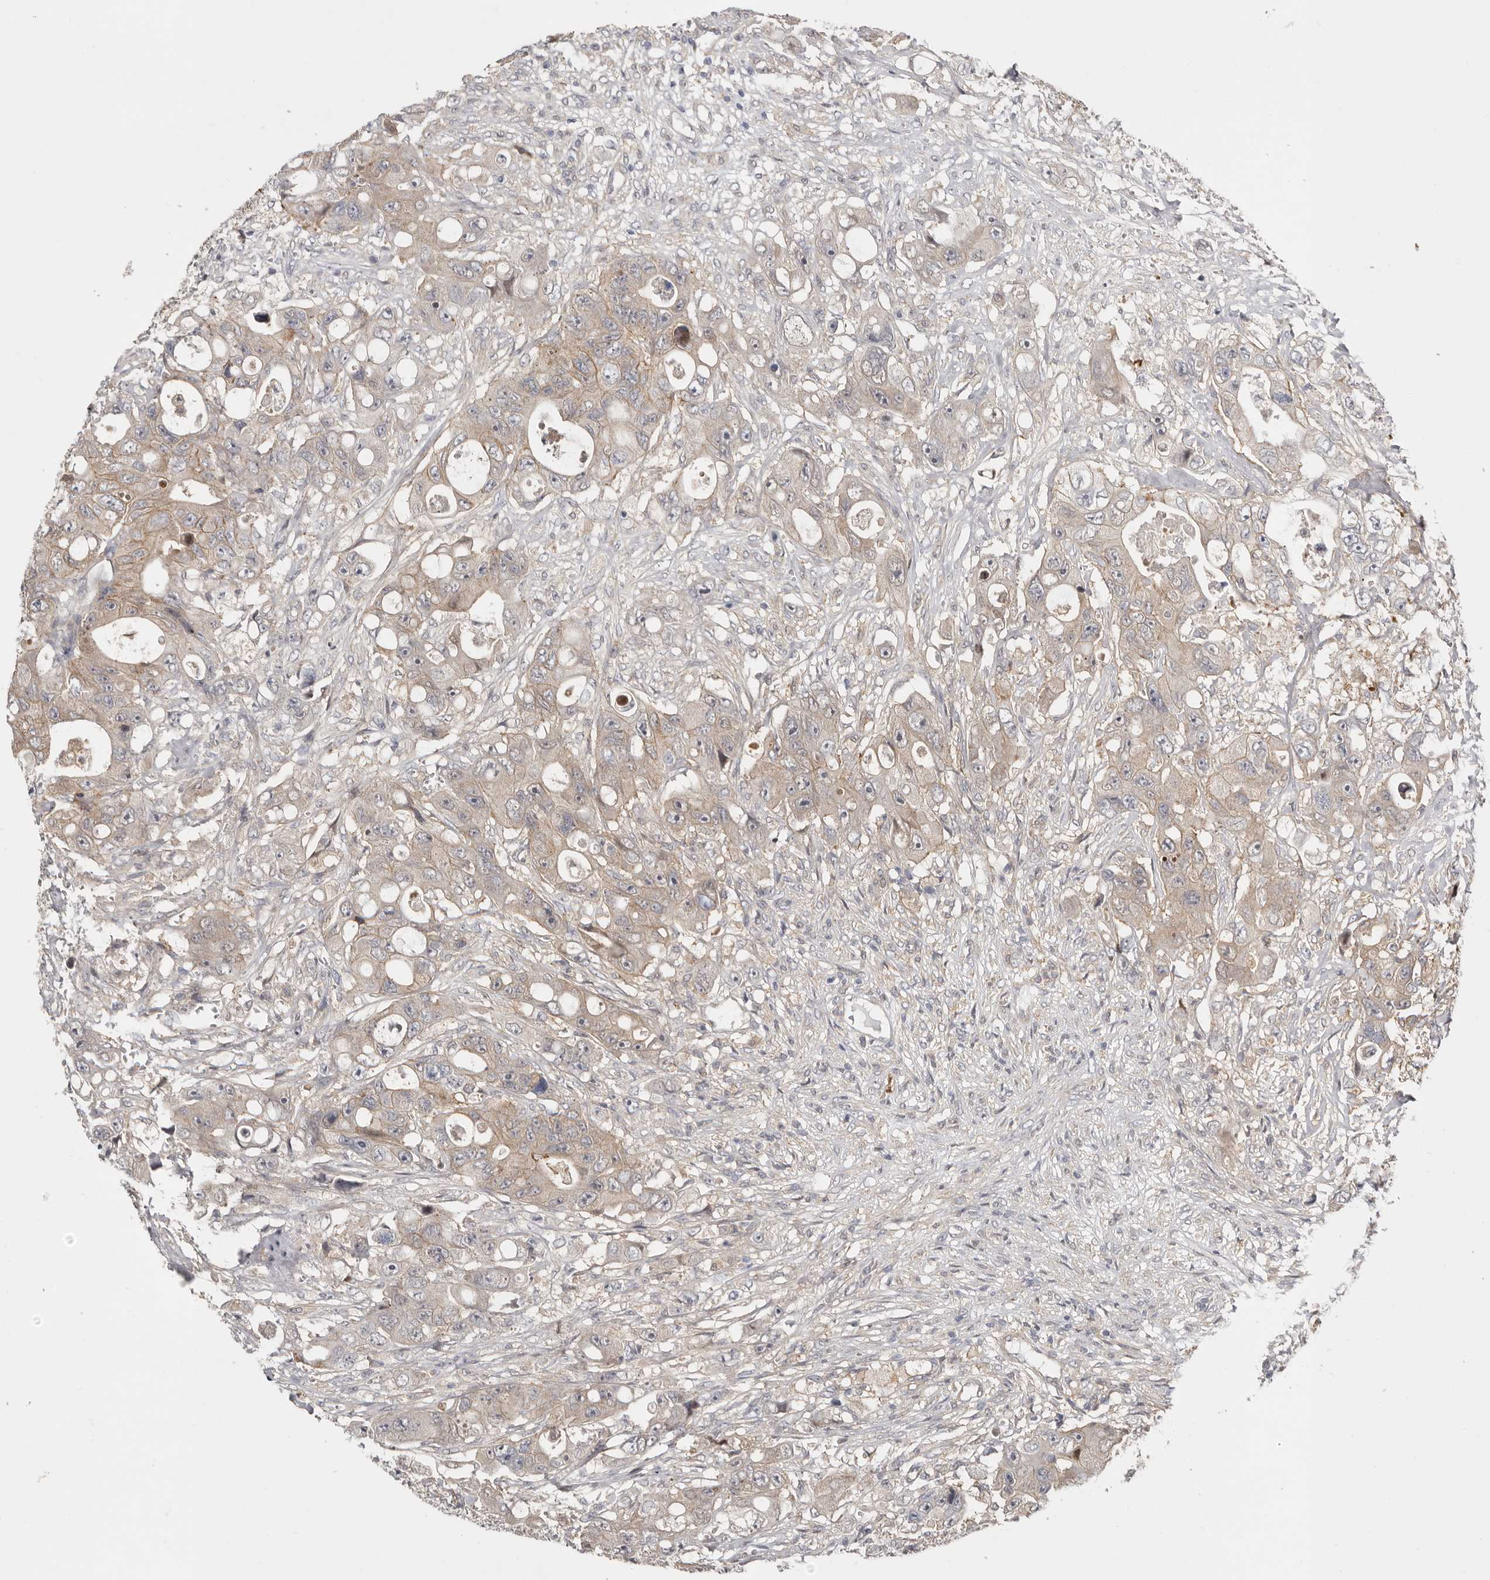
{"staining": {"intensity": "weak", "quantity": "<25%", "location": "cytoplasmic/membranous"}, "tissue": "colorectal cancer", "cell_type": "Tumor cells", "image_type": "cancer", "snomed": [{"axis": "morphology", "description": "Adenocarcinoma, NOS"}, {"axis": "topography", "description": "Colon"}], "caption": "Immunohistochemistry histopathology image of adenocarcinoma (colorectal) stained for a protein (brown), which displays no positivity in tumor cells.", "gene": "MSRB2", "patient": {"sex": "female", "age": 46}}